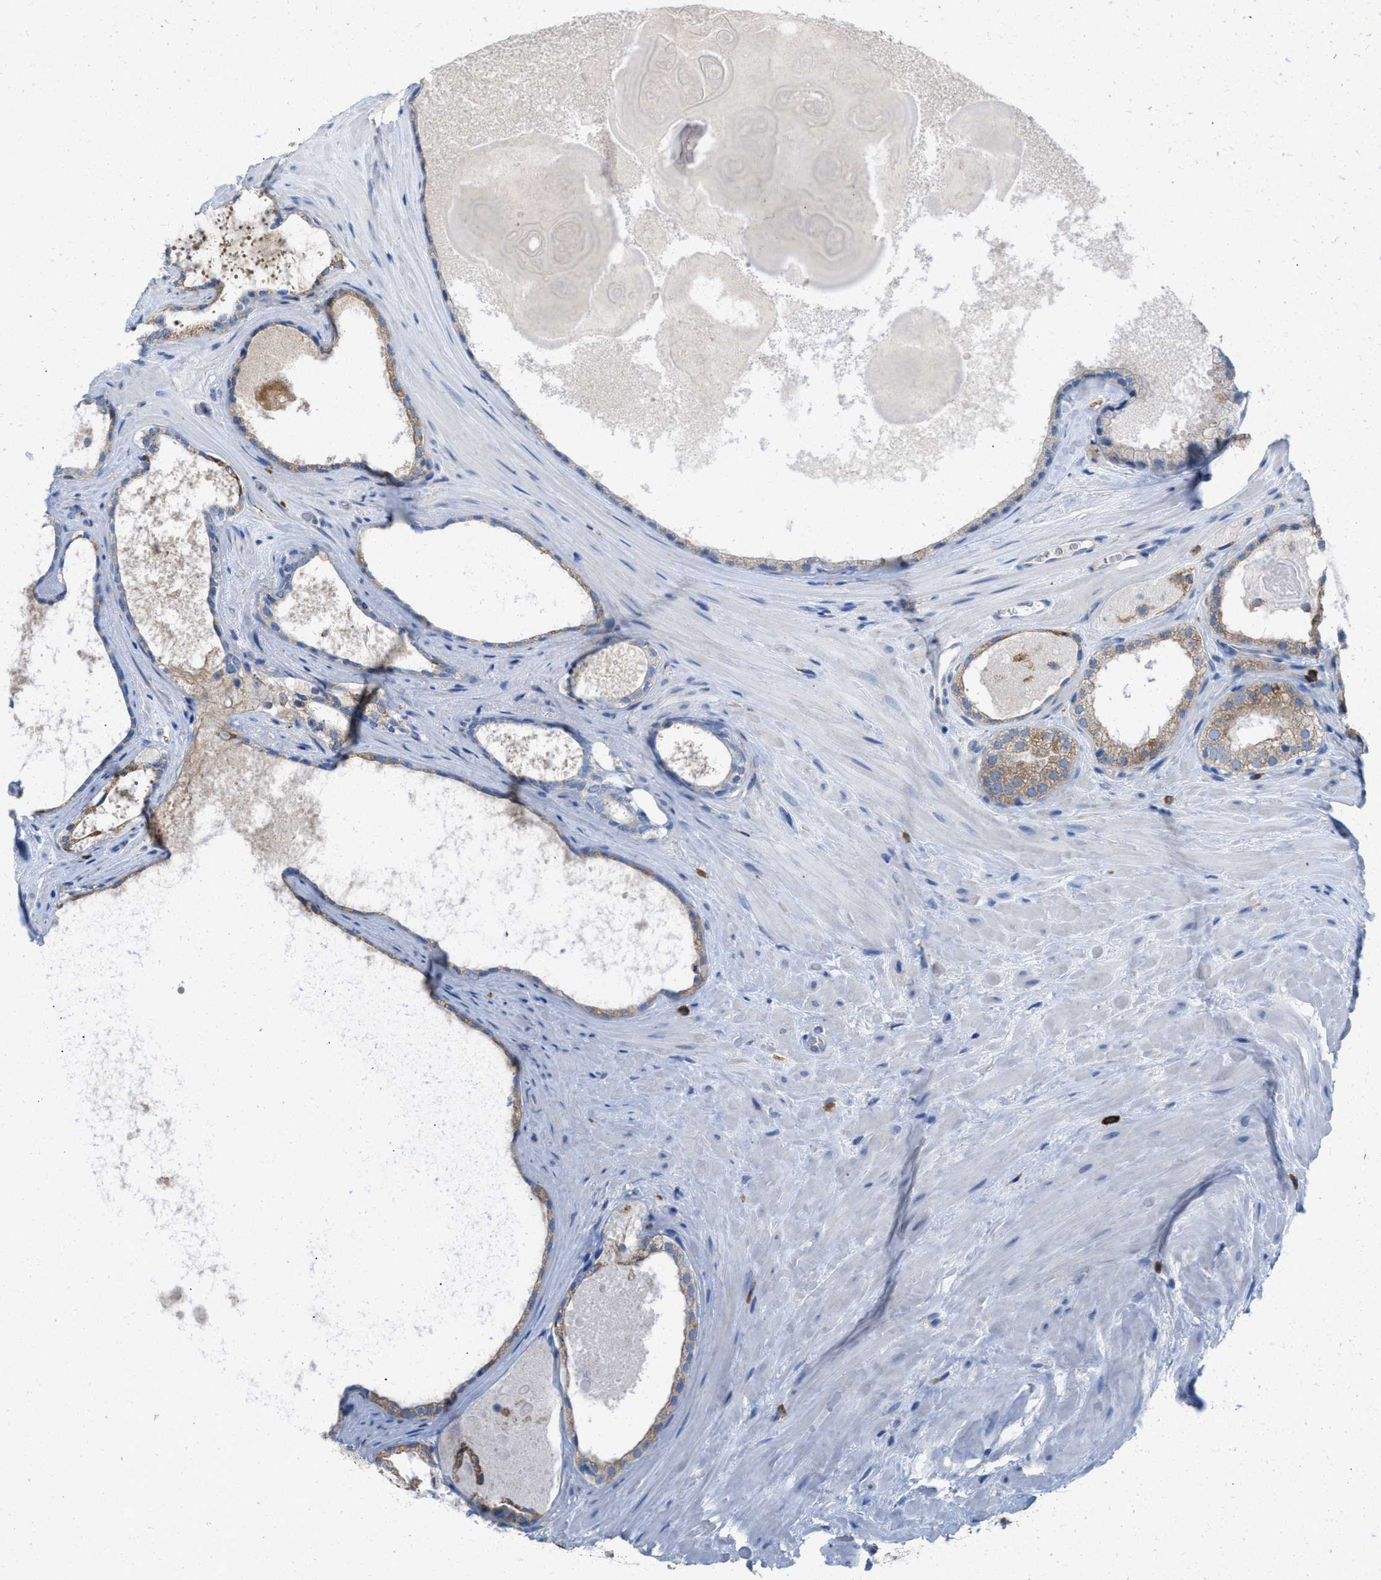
{"staining": {"intensity": "weak", "quantity": "25%-75%", "location": "cytoplasmic/membranous"}, "tissue": "prostate cancer", "cell_type": "Tumor cells", "image_type": "cancer", "snomed": [{"axis": "morphology", "description": "Adenocarcinoma, Low grade"}, {"axis": "topography", "description": "Prostate"}], "caption": "The histopathology image shows staining of prostate cancer, revealing weak cytoplasmic/membranous protein staining (brown color) within tumor cells. The protein of interest is stained brown, and the nuclei are stained in blue (DAB (3,3'-diaminobenzidine) IHC with brightfield microscopy, high magnification).", "gene": "DYNC2I1", "patient": {"sex": "male", "age": 65}}